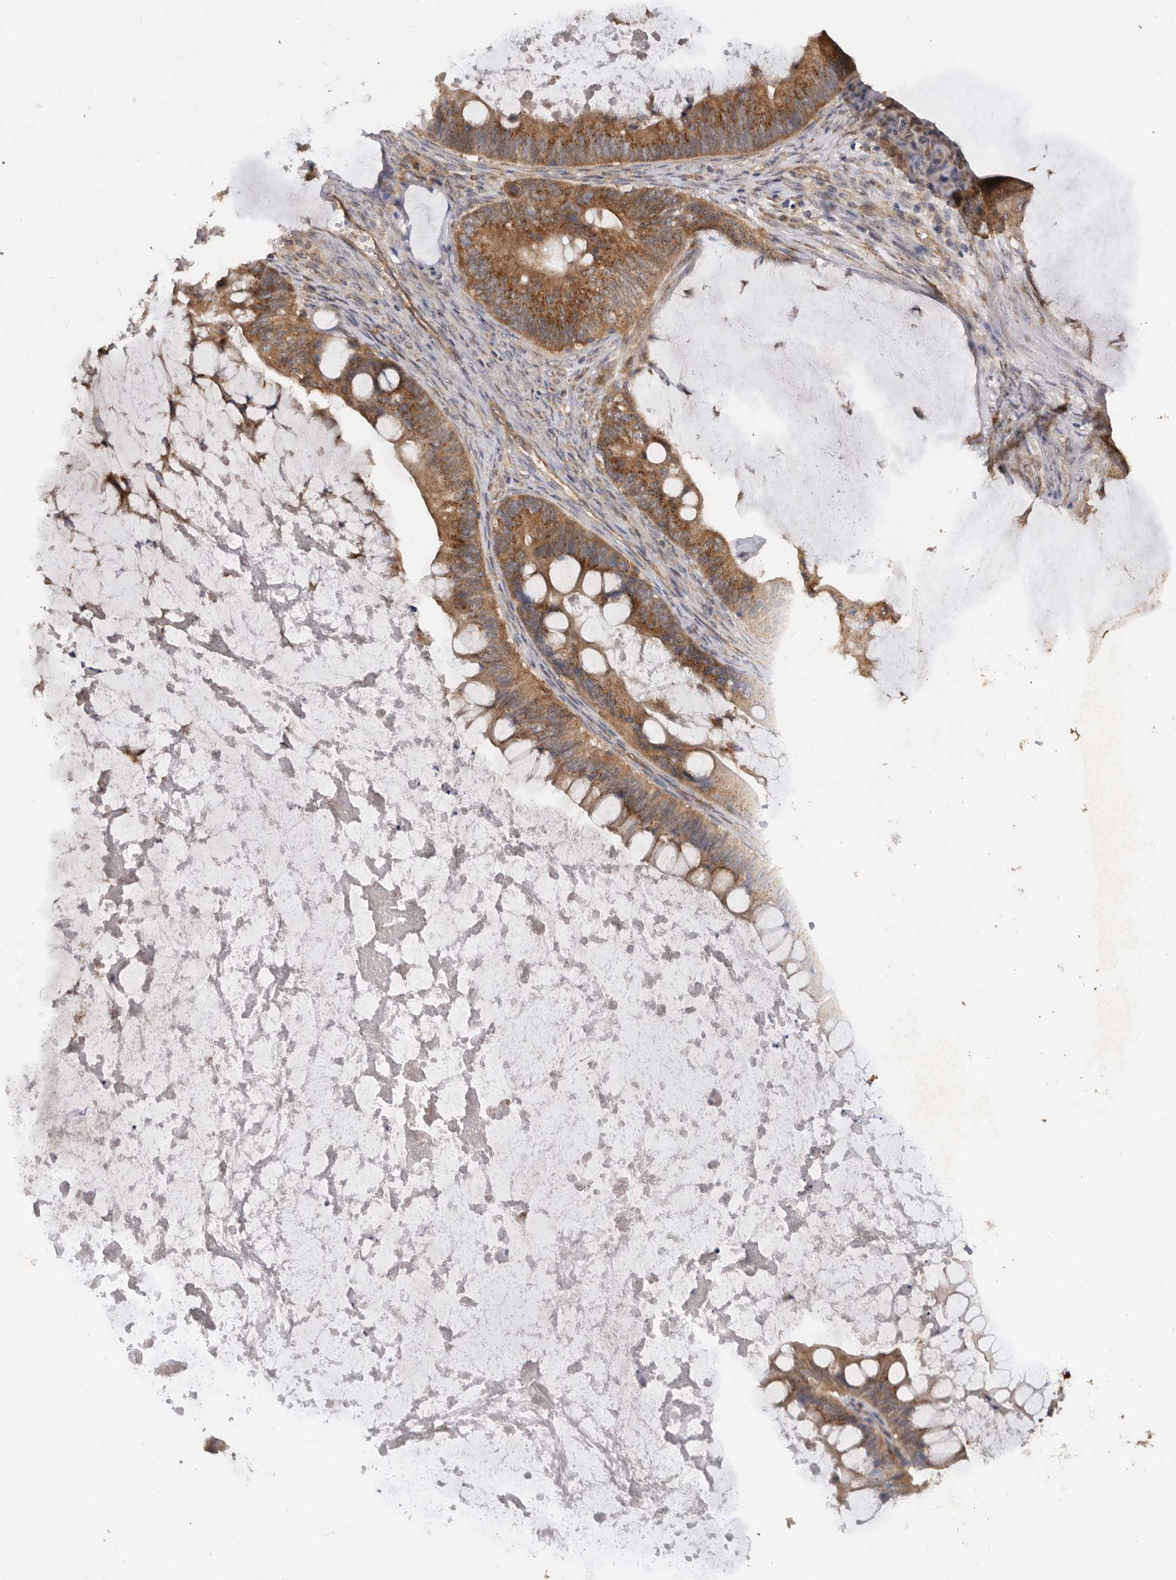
{"staining": {"intensity": "moderate", "quantity": ">75%", "location": "cytoplasmic/membranous"}, "tissue": "ovarian cancer", "cell_type": "Tumor cells", "image_type": "cancer", "snomed": [{"axis": "morphology", "description": "Cystadenocarcinoma, mucinous, NOS"}, {"axis": "topography", "description": "Ovary"}], "caption": "Immunohistochemical staining of human mucinous cystadenocarcinoma (ovarian) shows moderate cytoplasmic/membranous protein positivity in approximately >75% of tumor cells.", "gene": "PODXL2", "patient": {"sex": "female", "age": 61}}